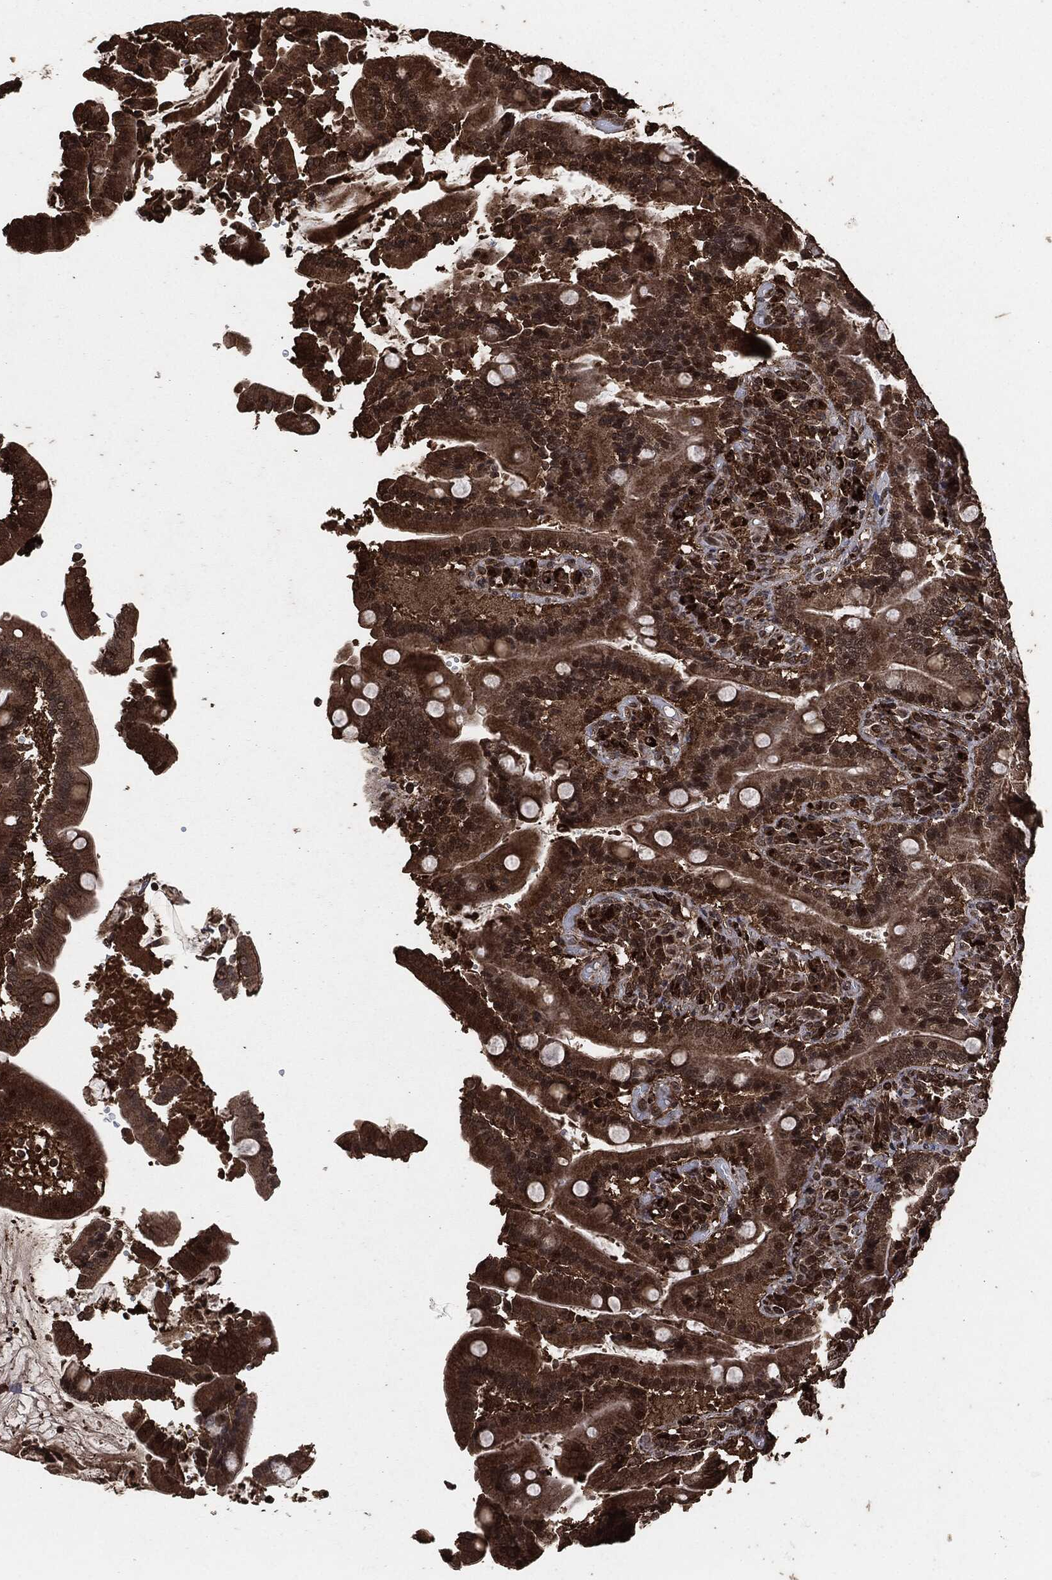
{"staining": {"intensity": "strong", "quantity": "25%-75%", "location": "cytoplasmic/membranous"}, "tissue": "duodenum", "cell_type": "Glandular cells", "image_type": "normal", "snomed": [{"axis": "morphology", "description": "Normal tissue, NOS"}, {"axis": "topography", "description": "Duodenum"}], "caption": "High-magnification brightfield microscopy of normal duodenum stained with DAB (brown) and counterstained with hematoxylin (blue). glandular cells exhibit strong cytoplasmic/membranous positivity is present in approximately25%-75% of cells. (brown staining indicates protein expression, while blue staining denotes nuclei).", "gene": "EGFR", "patient": {"sex": "female", "age": 62}}